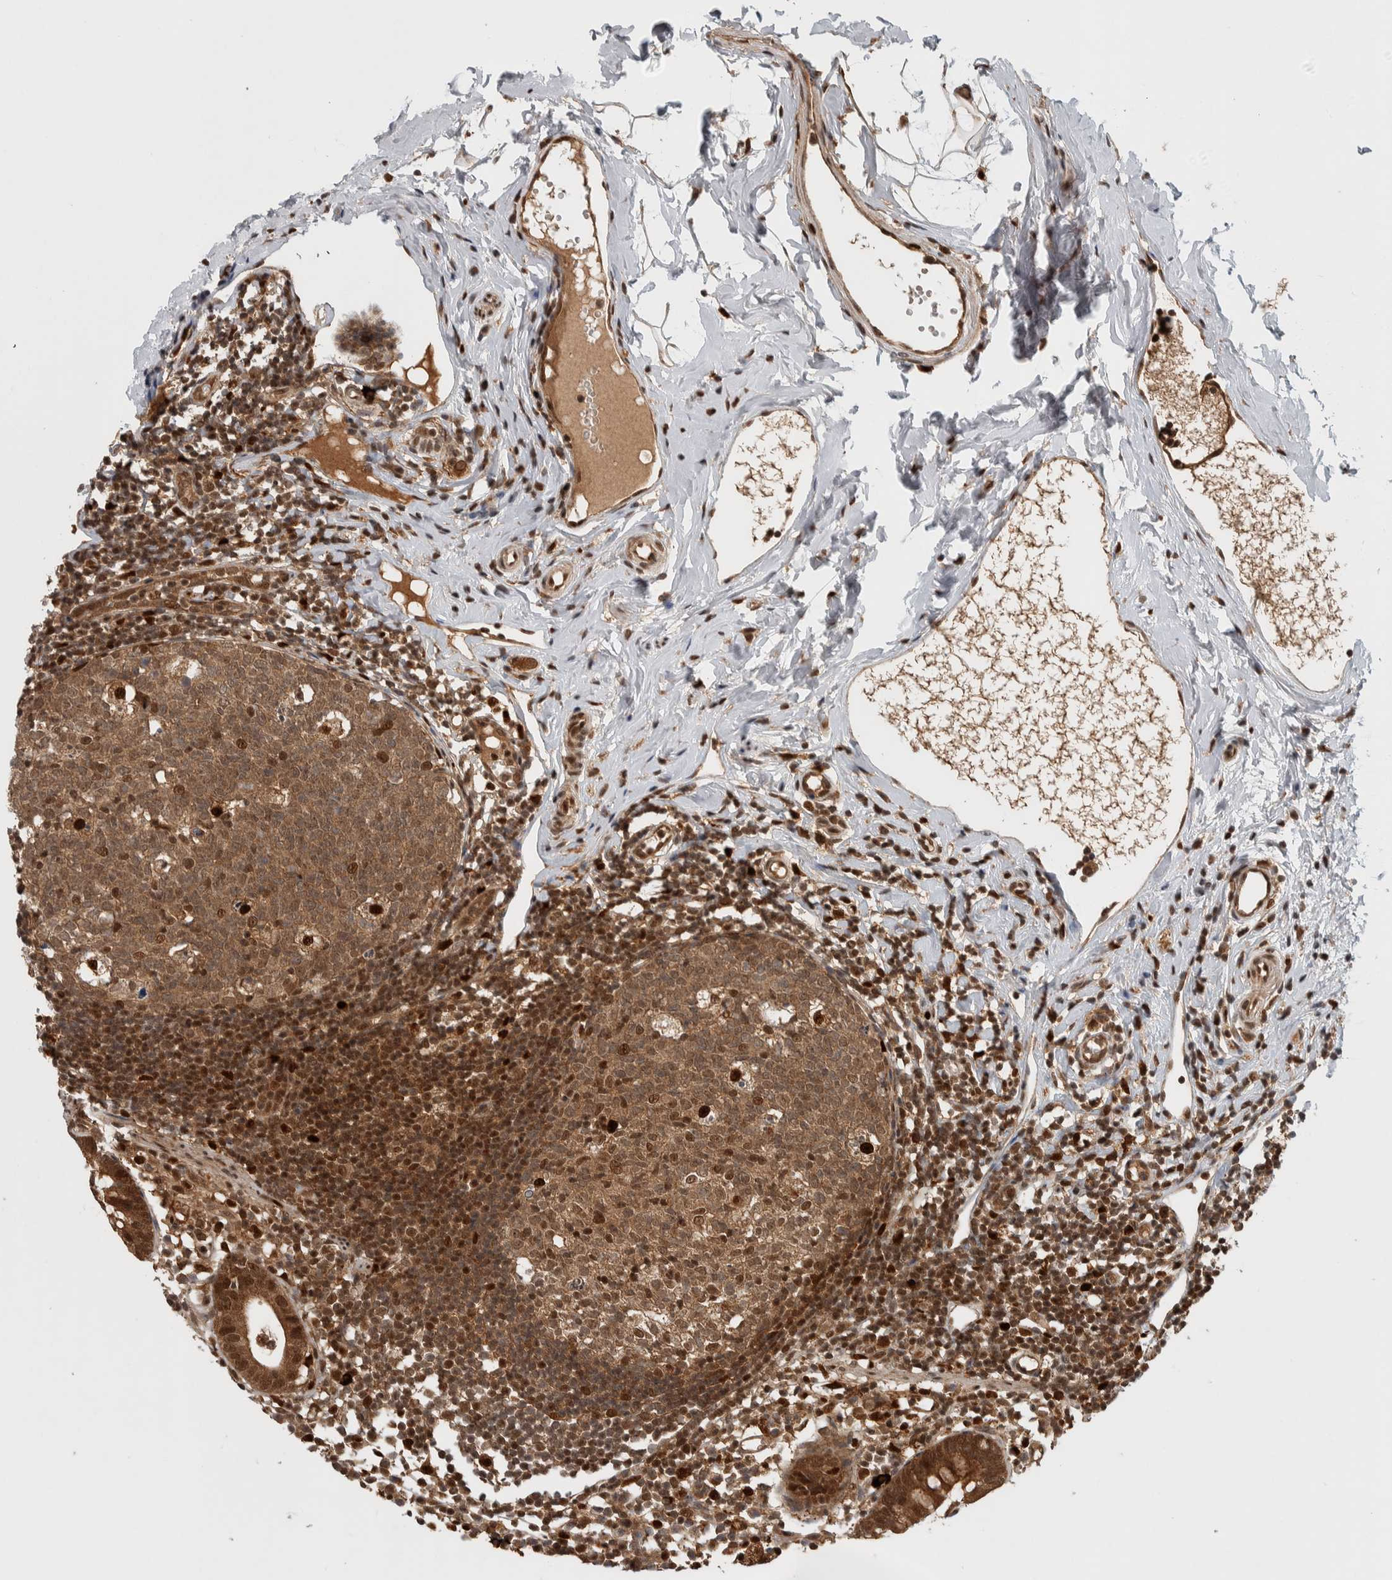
{"staining": {"intensity": "strong", "quantity": ">75%", "location": "cytoplasmic/membranous,nuclear"}, "tissue": "appendix", "cell_type": "Glandular cells", "image_type": "normal", "snomed": [{"axis": "morphology", "description": "Normal tissue, NOS"}, {"axis": "topography", "description": "Appendix"}], "caption": "IHC (DAB (3,3'-diaminobenzidine)) staining of normal human appendix shows strong cytoplasmic/membranous,nuclear protein positivity in approximately >75% of glandular cells. The protein of interest is shown in brown color, while the nuclei are stained blue.", "gene": "RPS6KA4", "patient": {"sex": "female", "age": 20}}